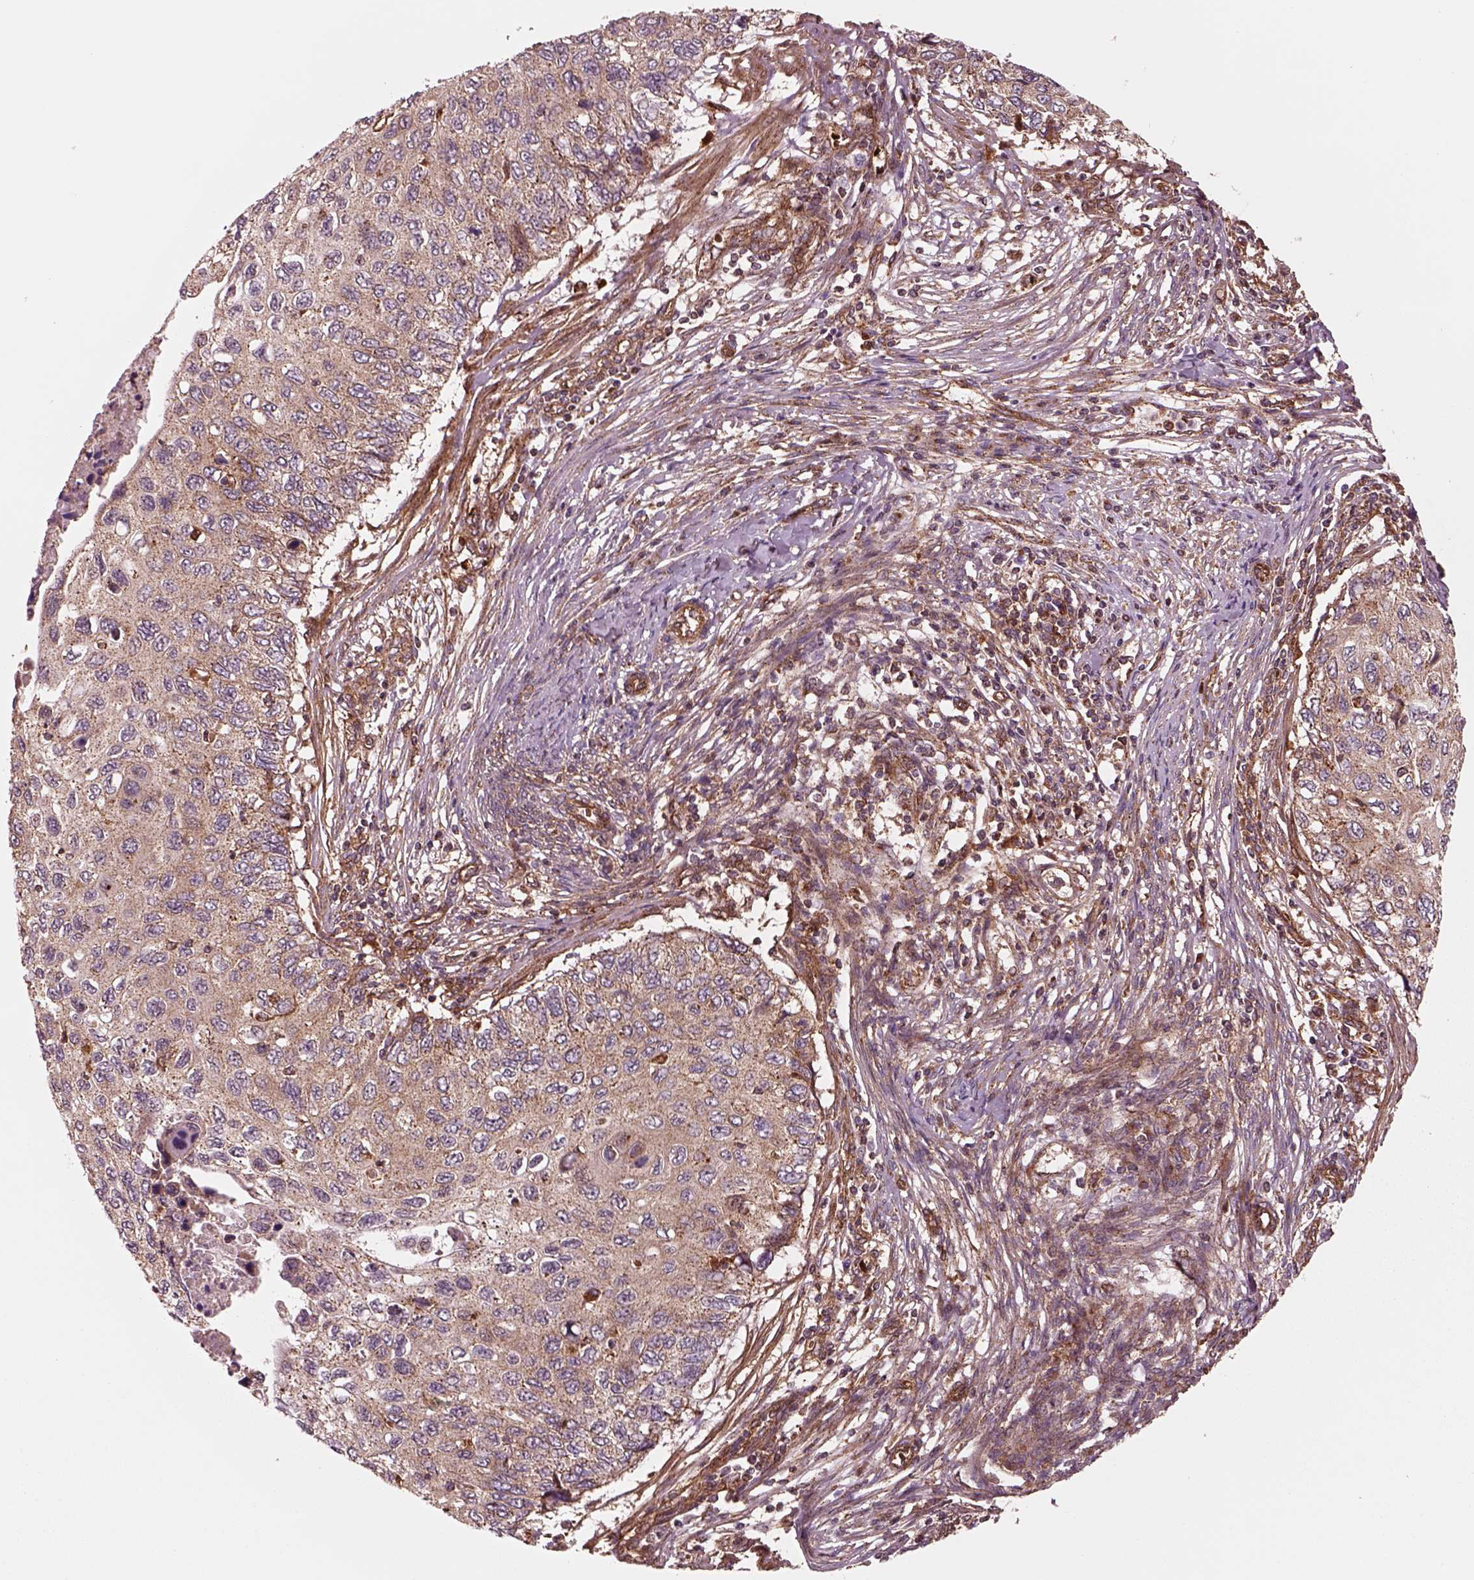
{"staining": {"intensity": "moderate", "quantity": "<25%", "location": "cytoplasmic/membranous"}, "tissue": "cervical cancer", "cell_type": "Tumor cells", "image_type": "cancer", "snomed": [{"axis": "morphology", "description": "Squamous cell carcinoma, NOS"}, {"axis": "topography", "description": "Cervix"}], "caption": "IHC staining of cervical squamous cell carcinoma, which reveals low levels of moderate cytoplasmic/membranous expression in approximately <25% of tumor cells indicating moderate cytoplasmic/membranous protein staining. The staining was performed using DAB (3,3'-diaminobenzidine) (brown) for protein detection and nuclei were counterstained in hematoxylin (blue).", "gene": "WASHC2A", "patient": {"sex": "female", "age": 70}}